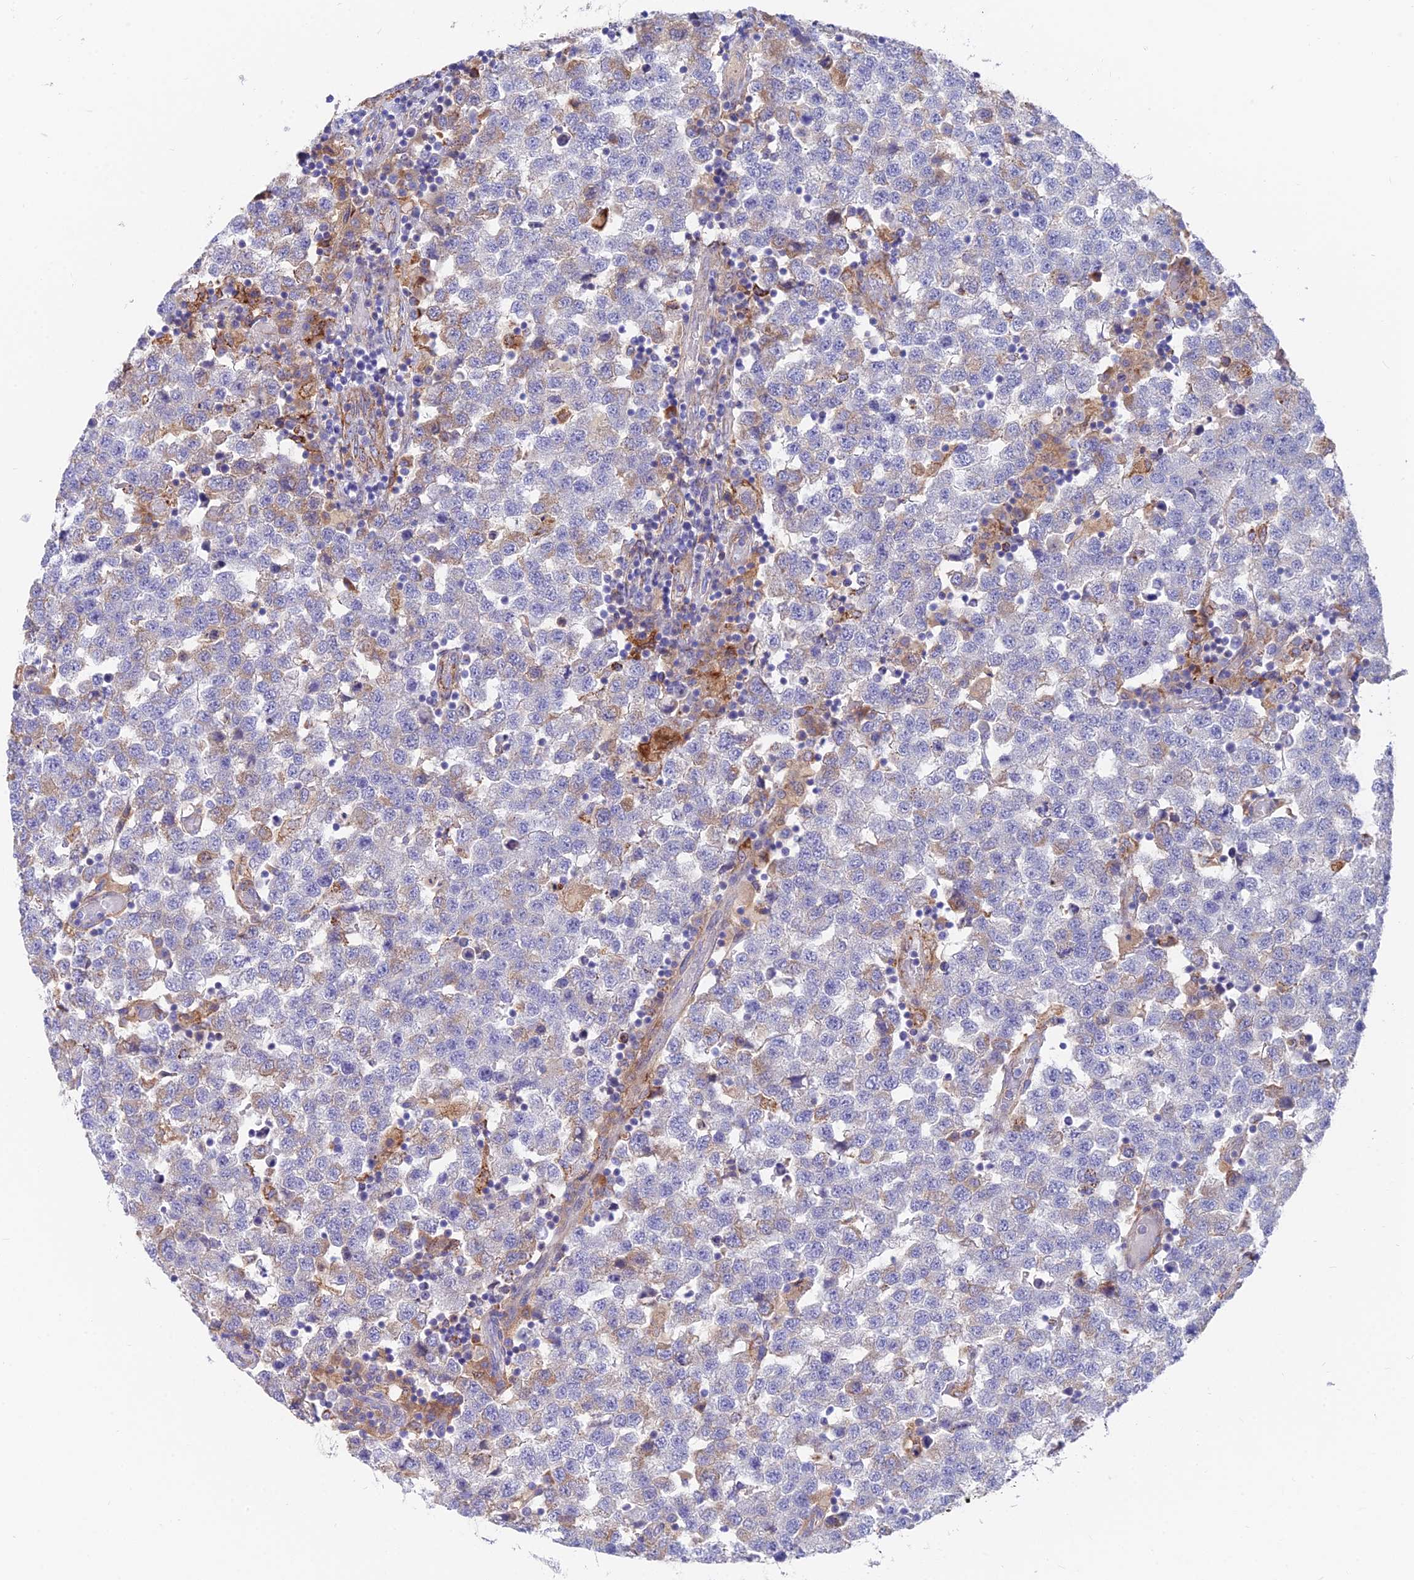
{"staining": {"intensity": "weak", "quantity": "<25%", "location": "cytoplasmic/membranous"}, "tissue": "testis cancer", "cell_type": "Tumor cells", "image_type": "cancer", "snomed": [{"axis": "morphology", "description": "Seminoma, NOS"}, {"axis": "topography", "description": "Testis"}], "caption": "Seminoma (testis) was stained to show a protein in brown. There is no significant expression in tumor cells.", "gene": "TIGD6", "patient": {"sex": "male", "age": 34}}